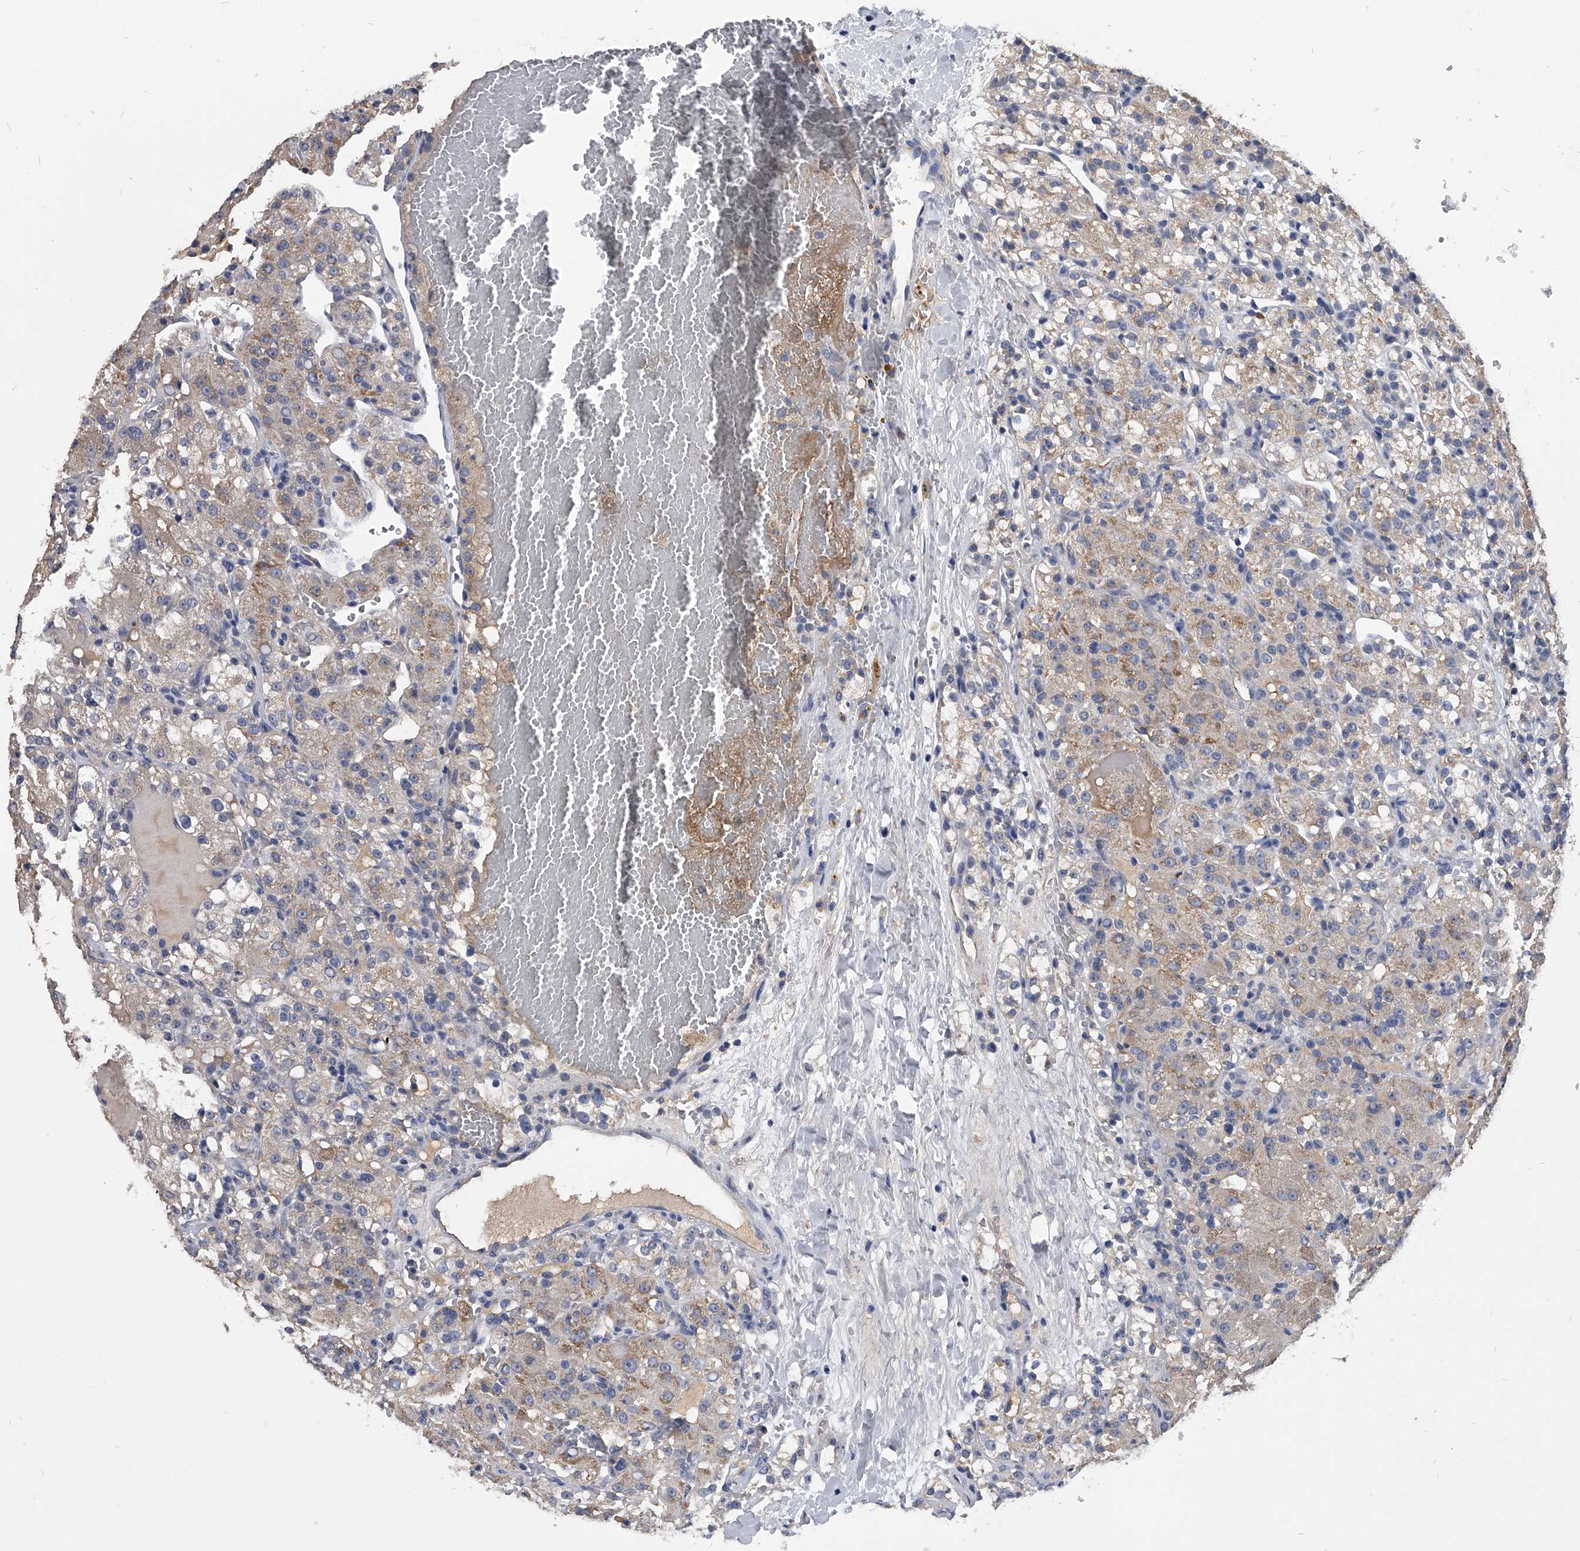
{"staining": {"intensity": "weak", "quantity": ">75%", "location": "cytoplasmic/membranous"}, "tissue": "renal cancer", "cell_type": "Tumor cells", "image_type": "cancer", "snomed": [{"axis": "morphology", "description": "Normal tissue, NOS"}, {"axis": "morphology", "description": "Adenocarcinoma, NOS"}, {"axis": "topography", "description": "Kidney"}], "caption": "Renal adenocarcinoma stained with IHC demonstrates weak cytoplasmic/membranous positivity in approximately >75% of tumor cells.", "gene": "OAT", "patient": {"sex": "male", "age": 61}}